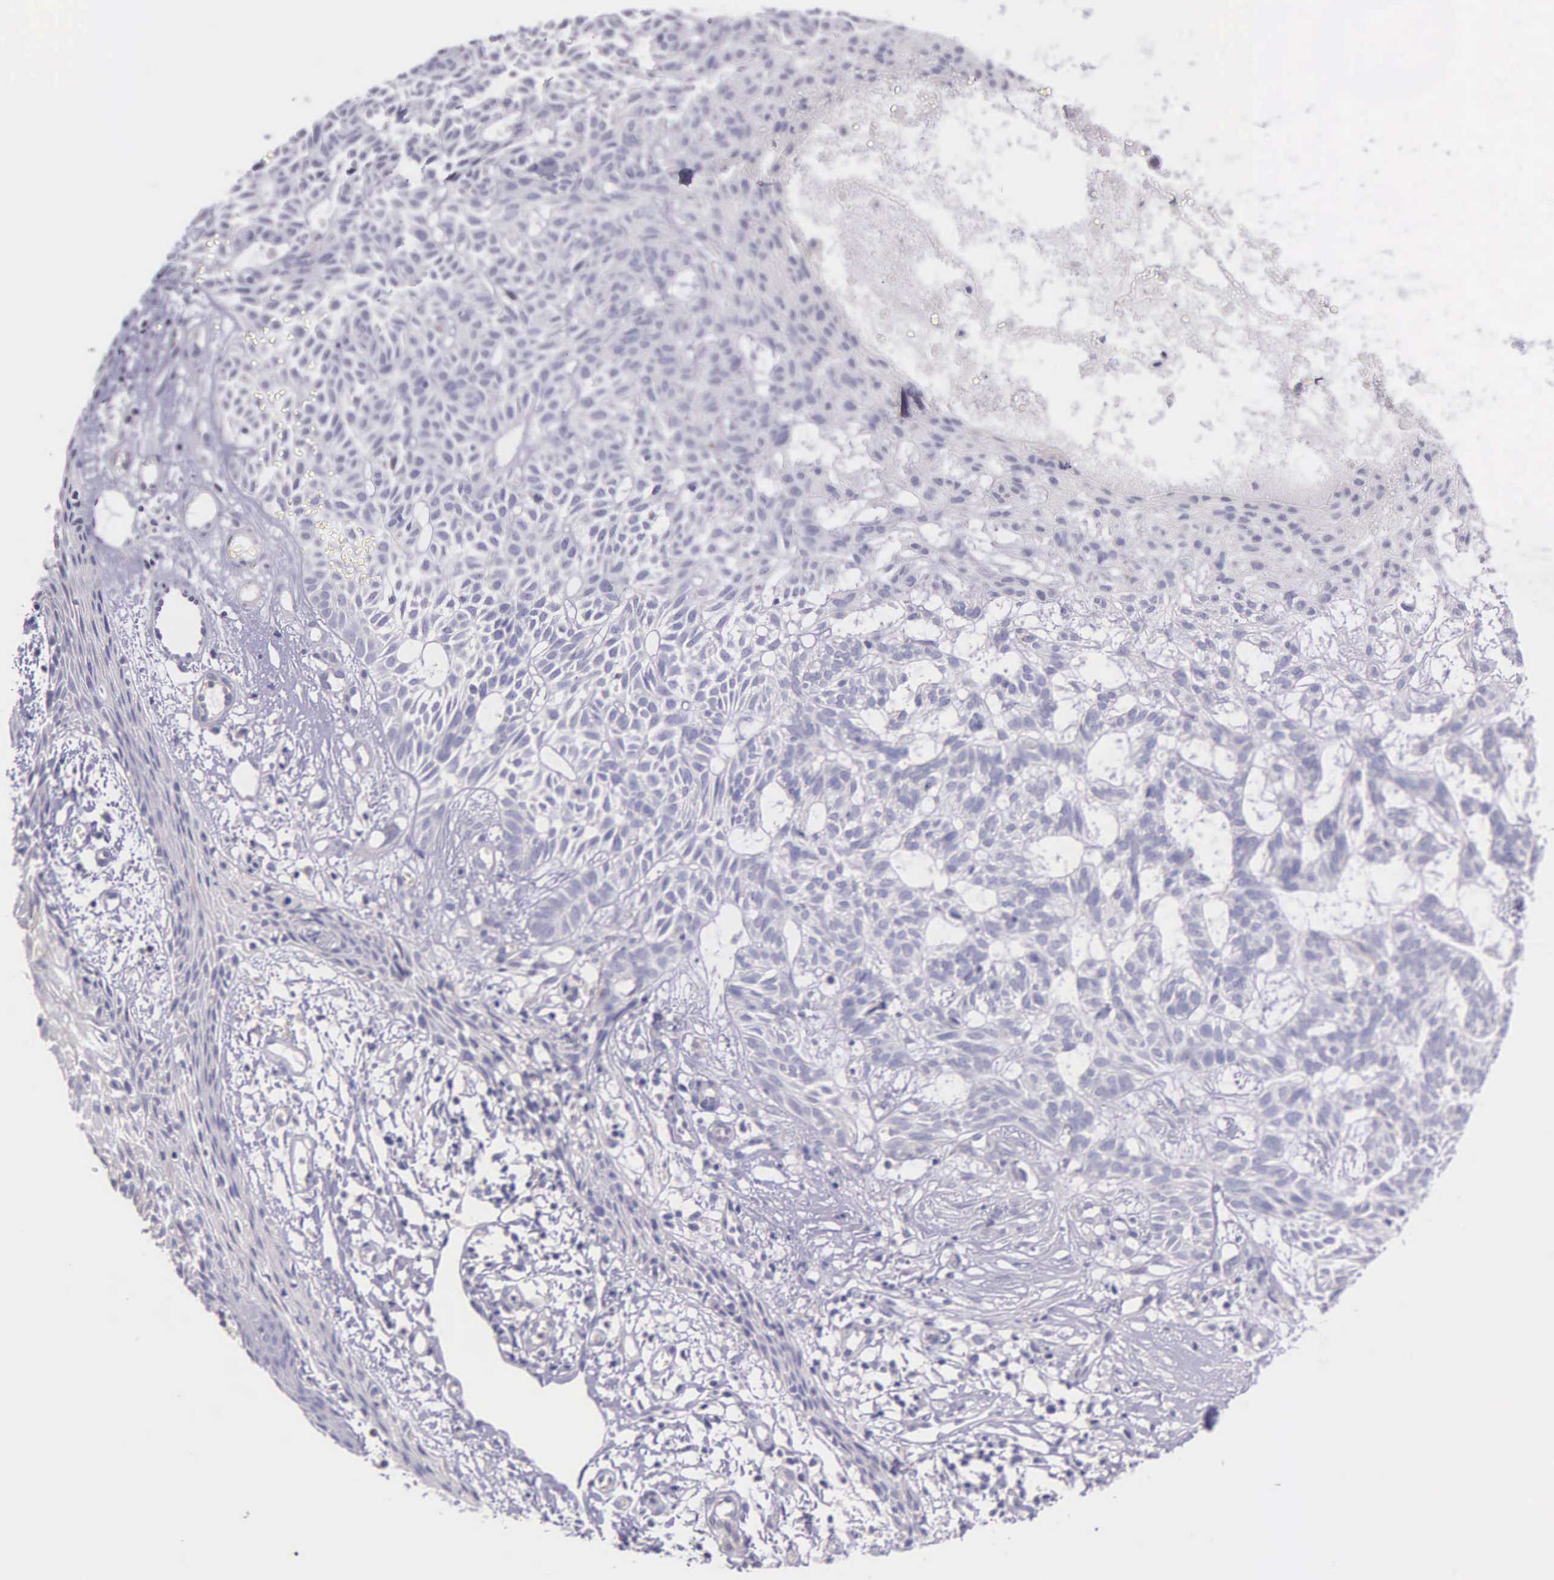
{"staining": {"intensity": "negative", "quantity": "none", "location": "none"}, "tissue": "skin cancer", "cell_type": "Tumor cells", "image_type": "cancer", "snomed": [{"axis": "morphology", "description": "Basal cell carcinoma"}, {"axis": "topography", "description": "Skin"}], "caption": "Tumor cells are negative for protein expression in human skin cancer (basal cell carcinoma).", "gene": "THSD7A", "patient": {"sex": "male", "age": 75}}